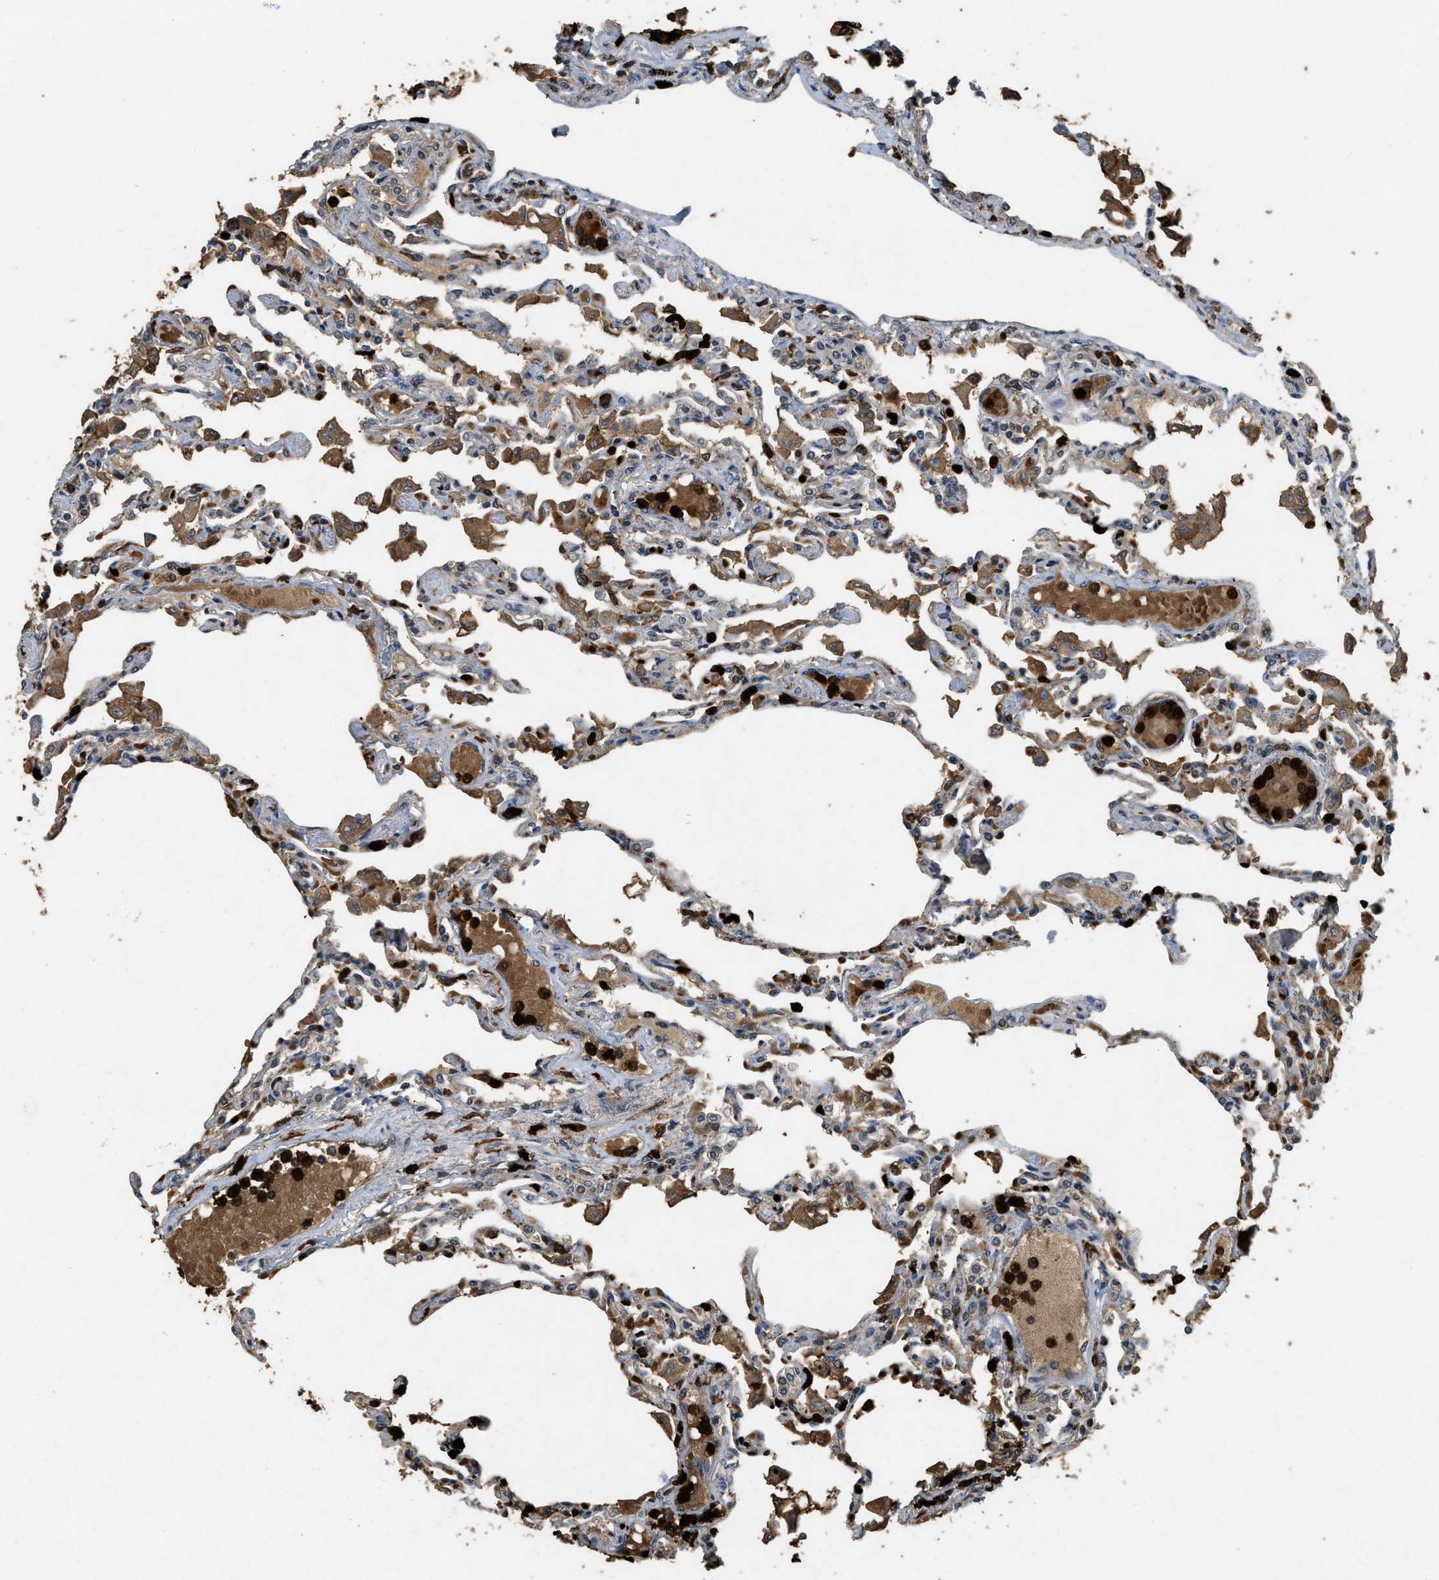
{"staining": {"intensity": "strong", "quantity": "<25%", "location": "nuclear"}, "tissue": "lung", "cell_type": "Alveolar cells", "image_type": "normal", "snomed": [{"axis": "morphology", "description": "Normal tissue, NOS"}, {"axis": "topography", "description": "Bronchus"}, {"axis": "topography", "description": "Lung"}], "caption": "IHC image of unremarkable lung: human lung stained using immunohistochemistry (IHC) displays medium levels of strong protein expression localized specifically in the nuclear of alveolar cells, appearing as a nuclear brown color.", "gene": "RNF141", "patient": {"sex": "female", "age": 49}}